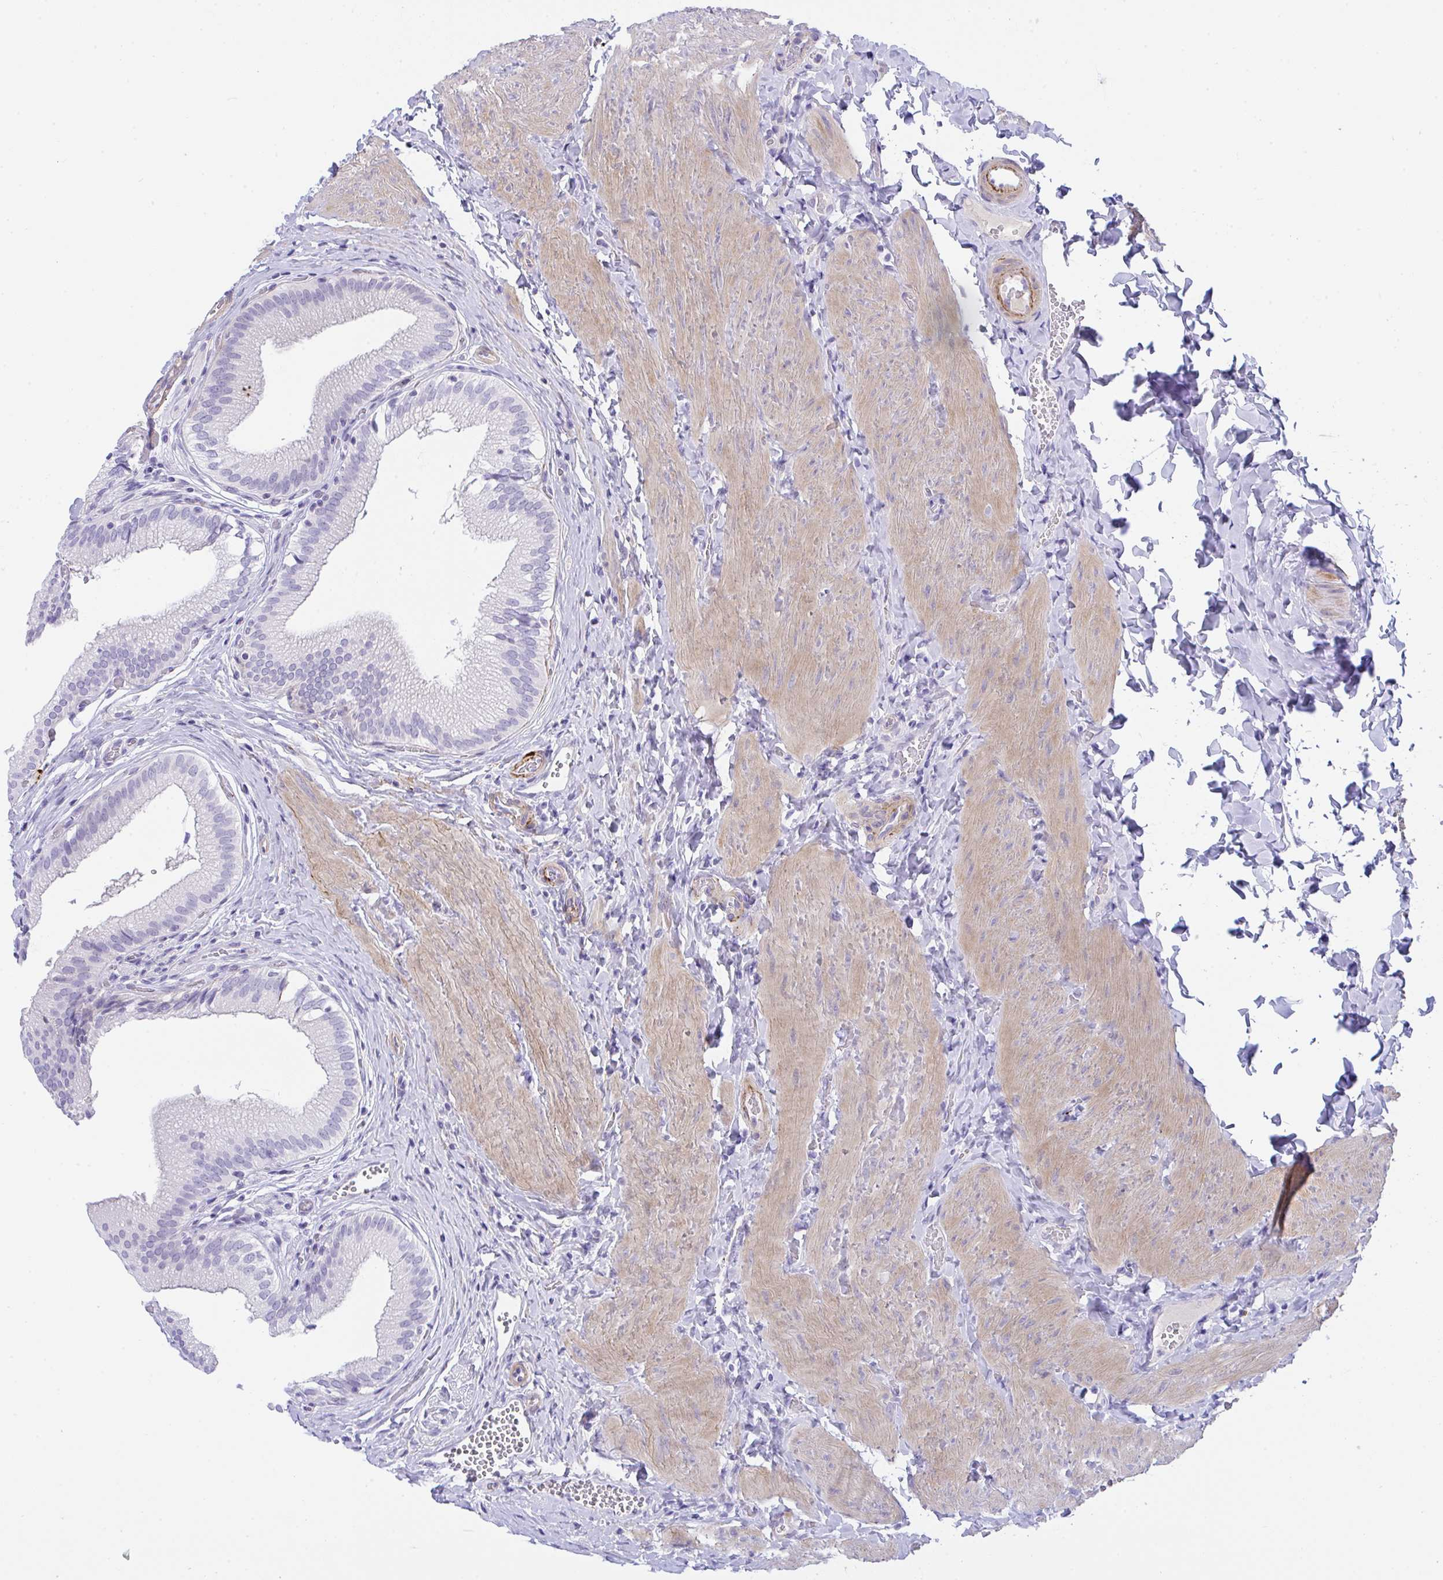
{"staining": {"intensity": "negative", "quantity": "none", "location": "none"}, "tissue": "gallbladder", "cell_type": "Glandular cells", "image_type": "normal", "snomed": [{"axis": "morphology", "description": "Normal tissue, NOS"}, {"axis": "topography", "description": "Gallbladder"}, {"axis": "topography", "description": "Peripheral nerve tissue"}], "caption": "DAB (3,3'-diaminobenzidine) immunohistochemical staining of unremarkable human gallbladder exhibits no significant staining in glandular cells.", "gene": "KMT2E", "patient": {"sex": "male", "age": 17}}